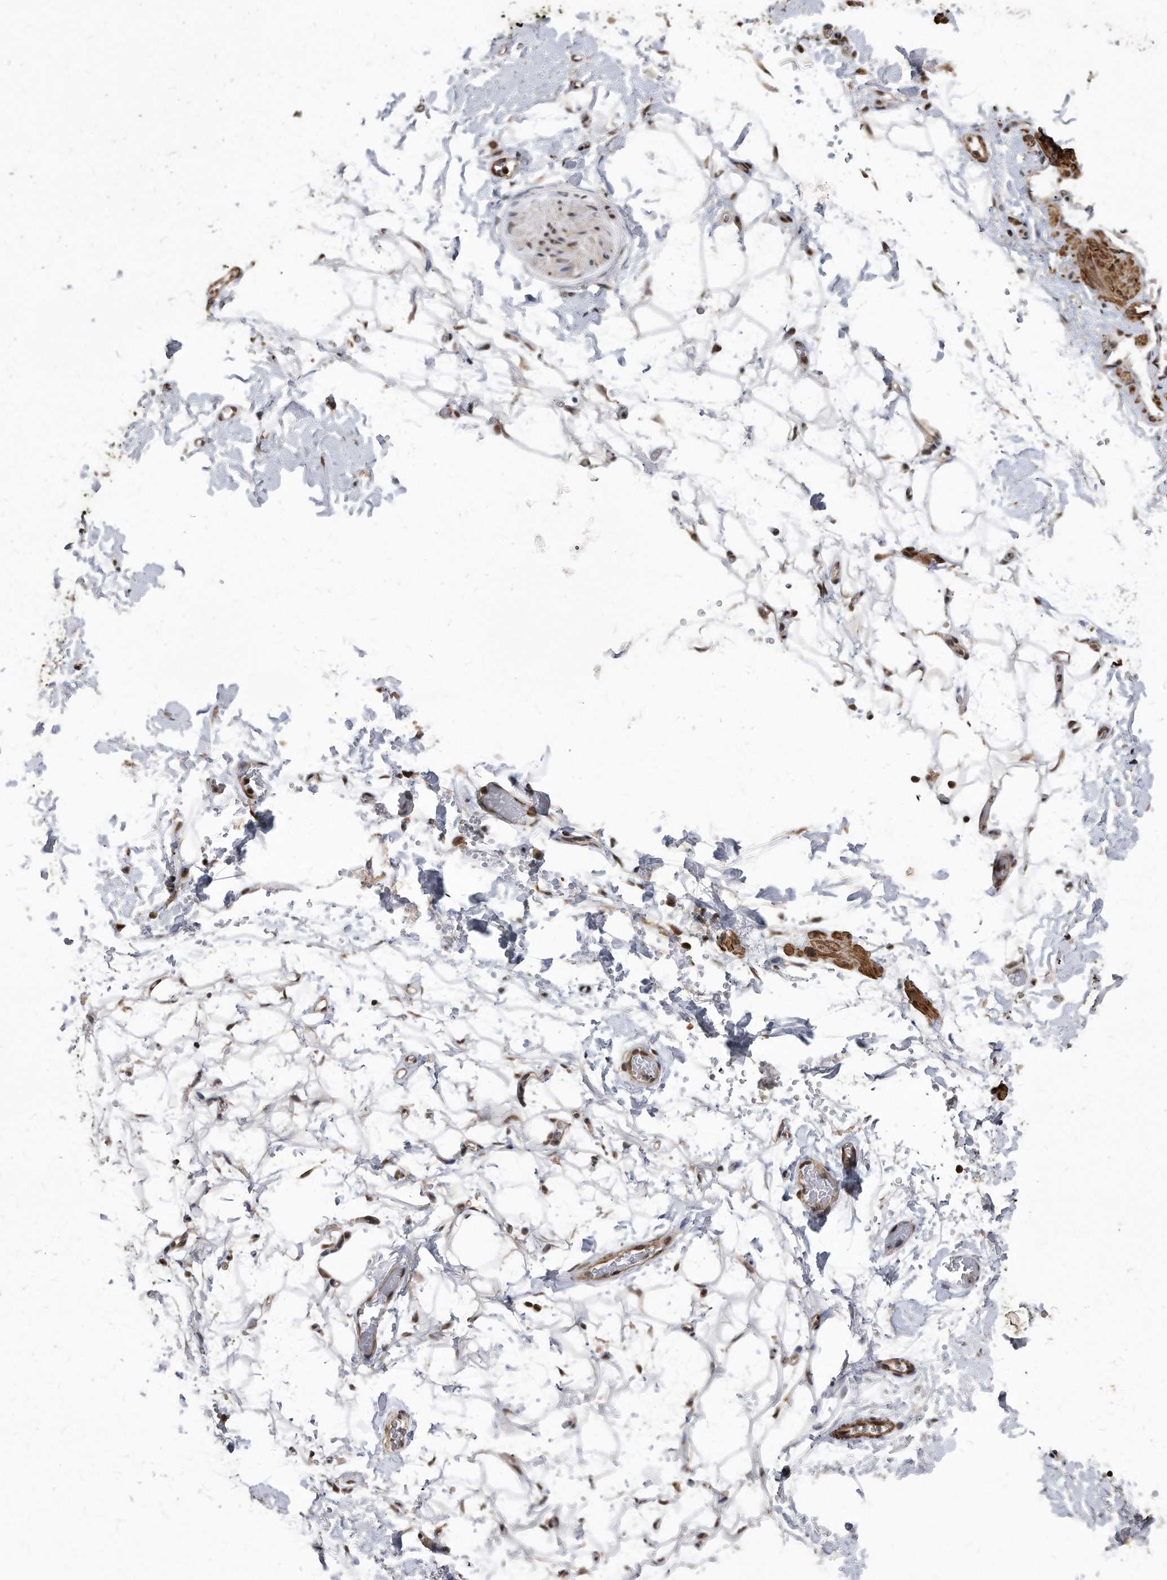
{"staining": {"intensity": "moderate", "quantity": ">75%", "location": "cytoplasmic/membranous,nuclear"}, "tissue": "adipose tissue", "cell_type": "Adipocytes", "image_type": "normal", "snomed": [{"axis": "morphology", "description": "Normal tissue, NOS"}, {"axis": "morphology", "description": "Adenocarcinoma, NOS"}, {"axis": "topography", "description": "Pancreas"}, {"axis": "topography", "description": "Peripheral nerve tissue"}], "caption": "IHC photomicrograph of normal adipose tissue: adipose tissue stained using IHC reveals medium levels of moderate protein expression localized specifically in the cytoplasmic/membranous,nuclear of adipocytes, appearing as a cytoplasmic/membranous,nuclear brown color.", "gene": "DUSP22", "patient": {"sex": "male", "age": 59}}